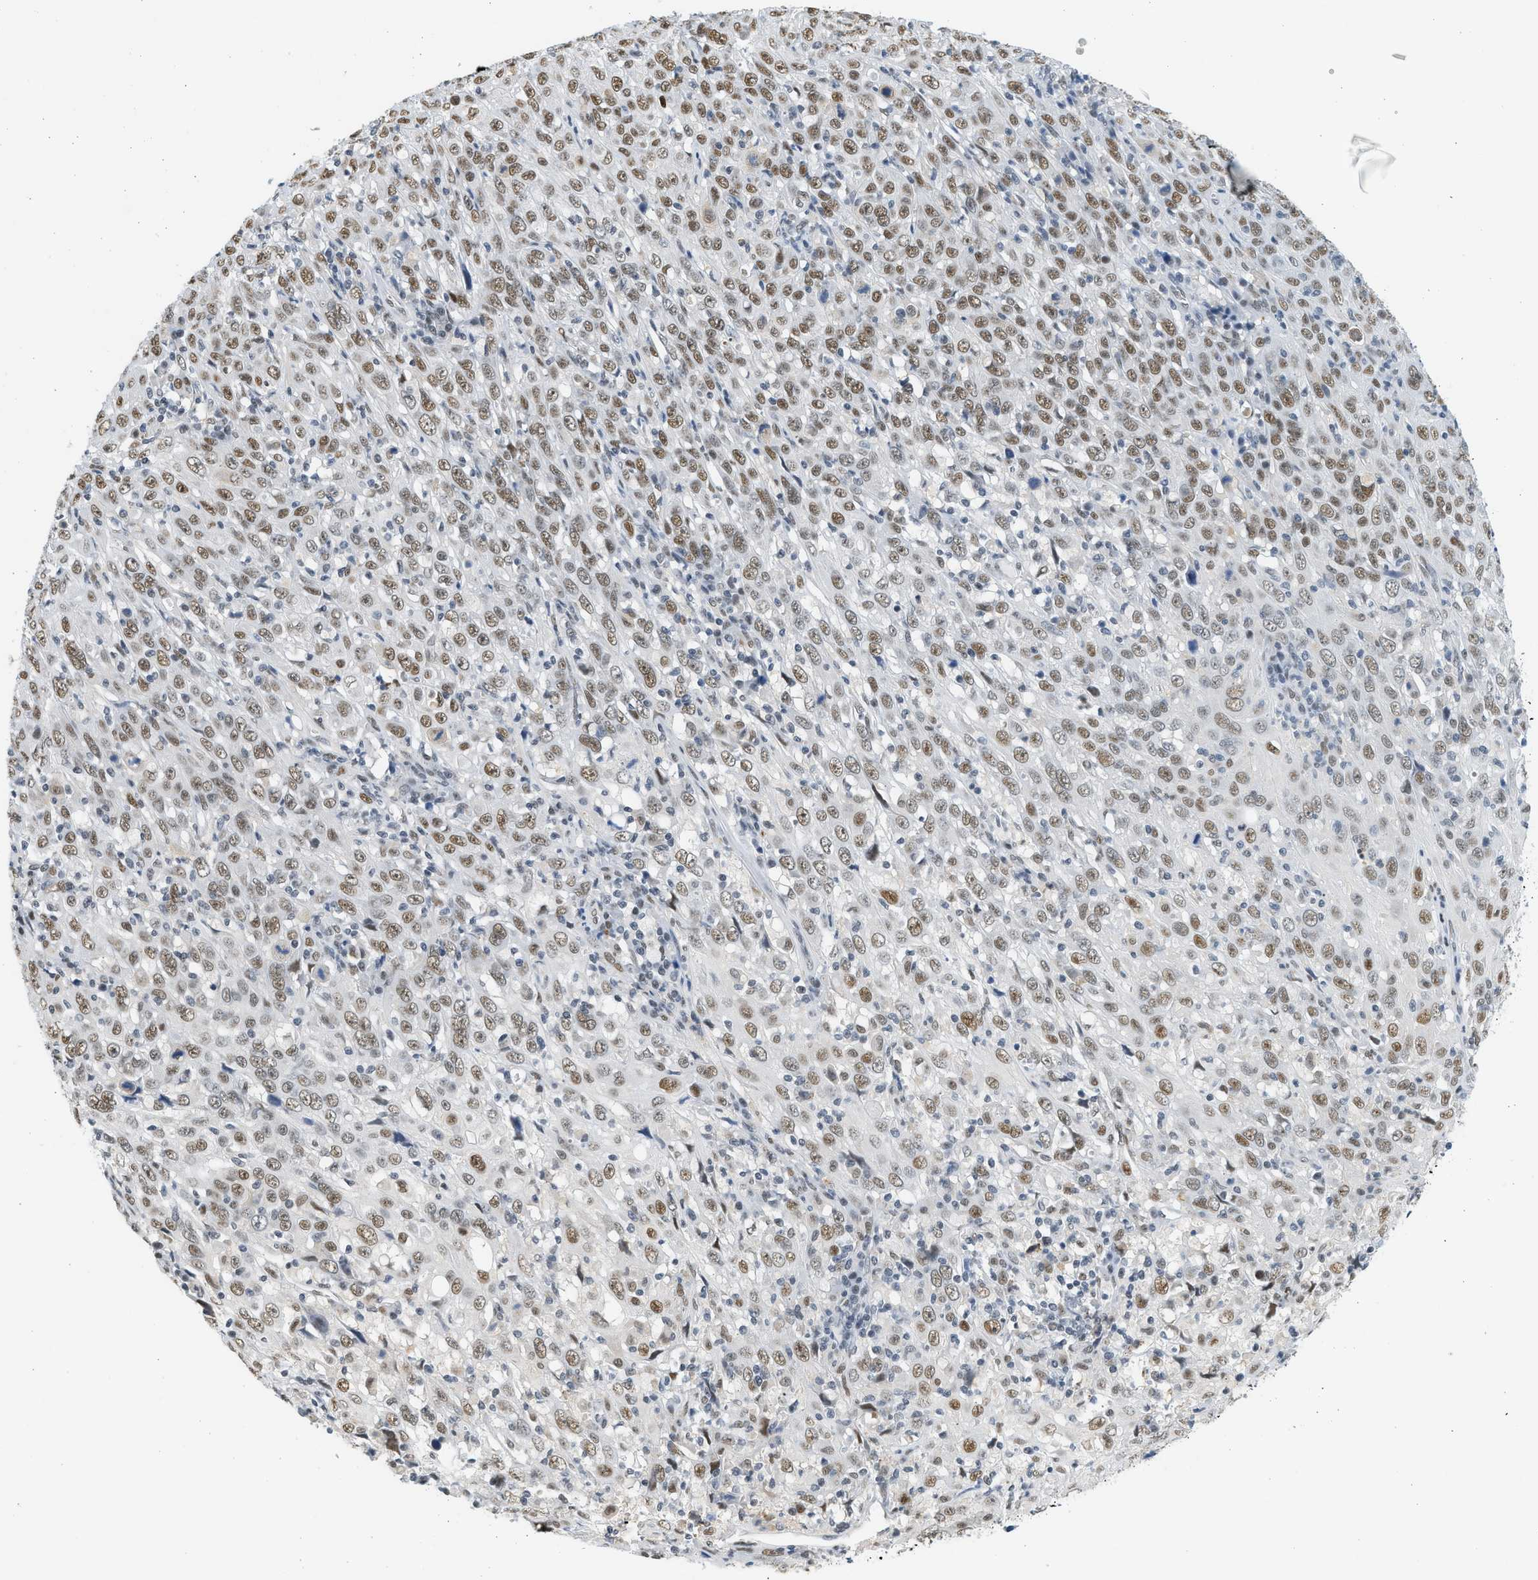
{"staining": {"intensity": "moderate", "quantity": ">75%", "location": "nuclear"}, "tissue": "cervical cancer", "cell_type": "Tumor cells", "image_type": "cancer", "snomed": [{"axis": "morphology", "description": "Squamous cell carcinoma, NOS"}, {"axis": "topography", "description": "Cervix"}], "caption": "The image exhibits staining of cervical cancer, revealing moderate nuclear protein staining (brown color) within tumor cells. (DAB (3,3'-diaminobenzidine) IHC with brightfield microscopy, high magnification).", "gene": "HIPK1", "patient": {"sex": "female", "age": 46}}